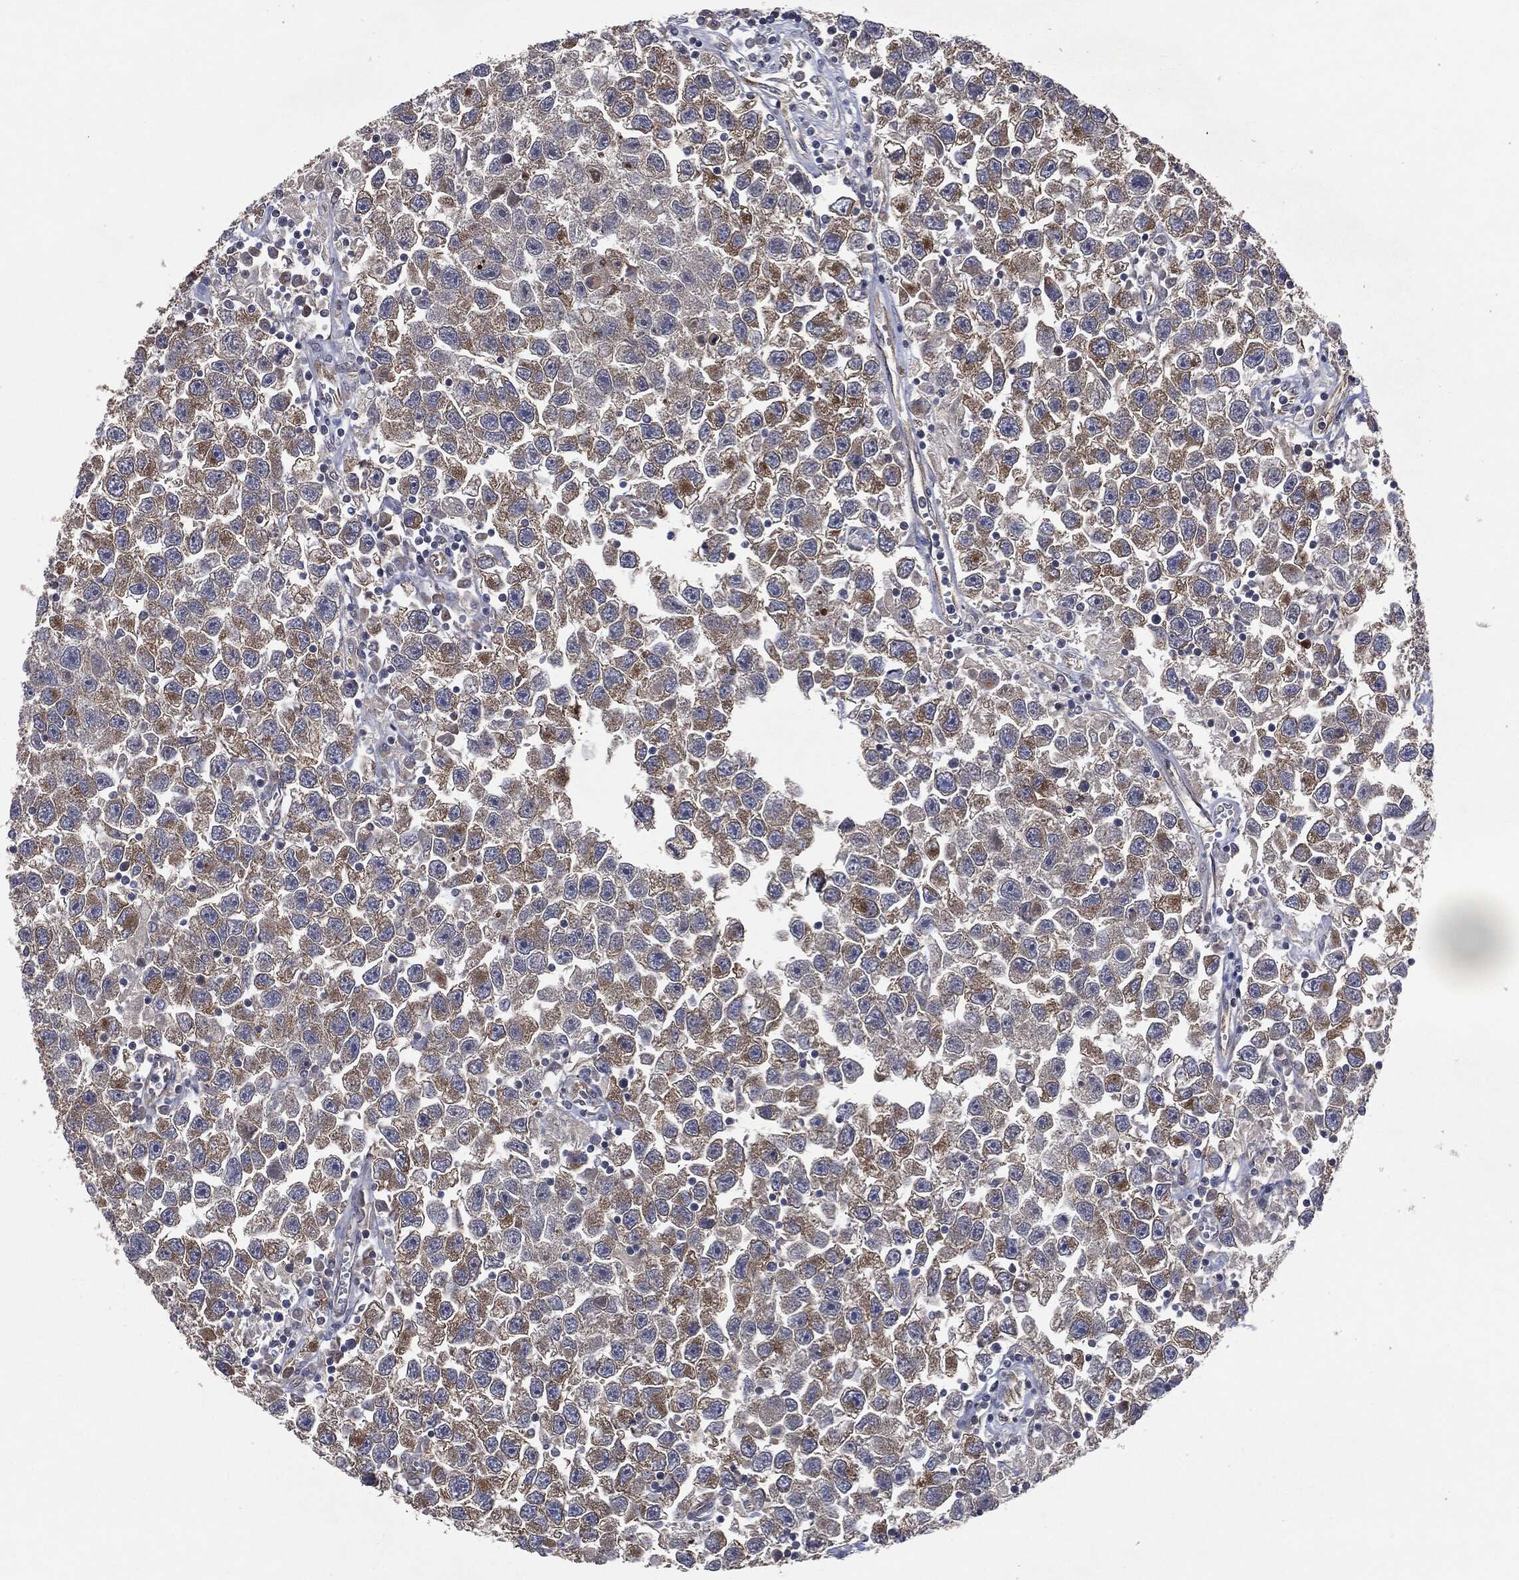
{"staining": {"intensity": "moderate", "quantity": ">75%", "location": "cytoplasmic/membranous"}, "tissue": "testis cancer", "cell_type": "Tumor cells", "image_type": "cancer", "snomed": [{"axis": "morphology", "description": "Seminoma, NOS"}, {"axis": "topography", "description": "Testis"}], "caption": "This histopathology image displays IHC staining of human testis cancer, with medium moderate cytoplasmic/membranous expression in approximately >75% of tumor cells.", "gene": "EPS15L1", "patient": {"sex": "male", "age": 49}}